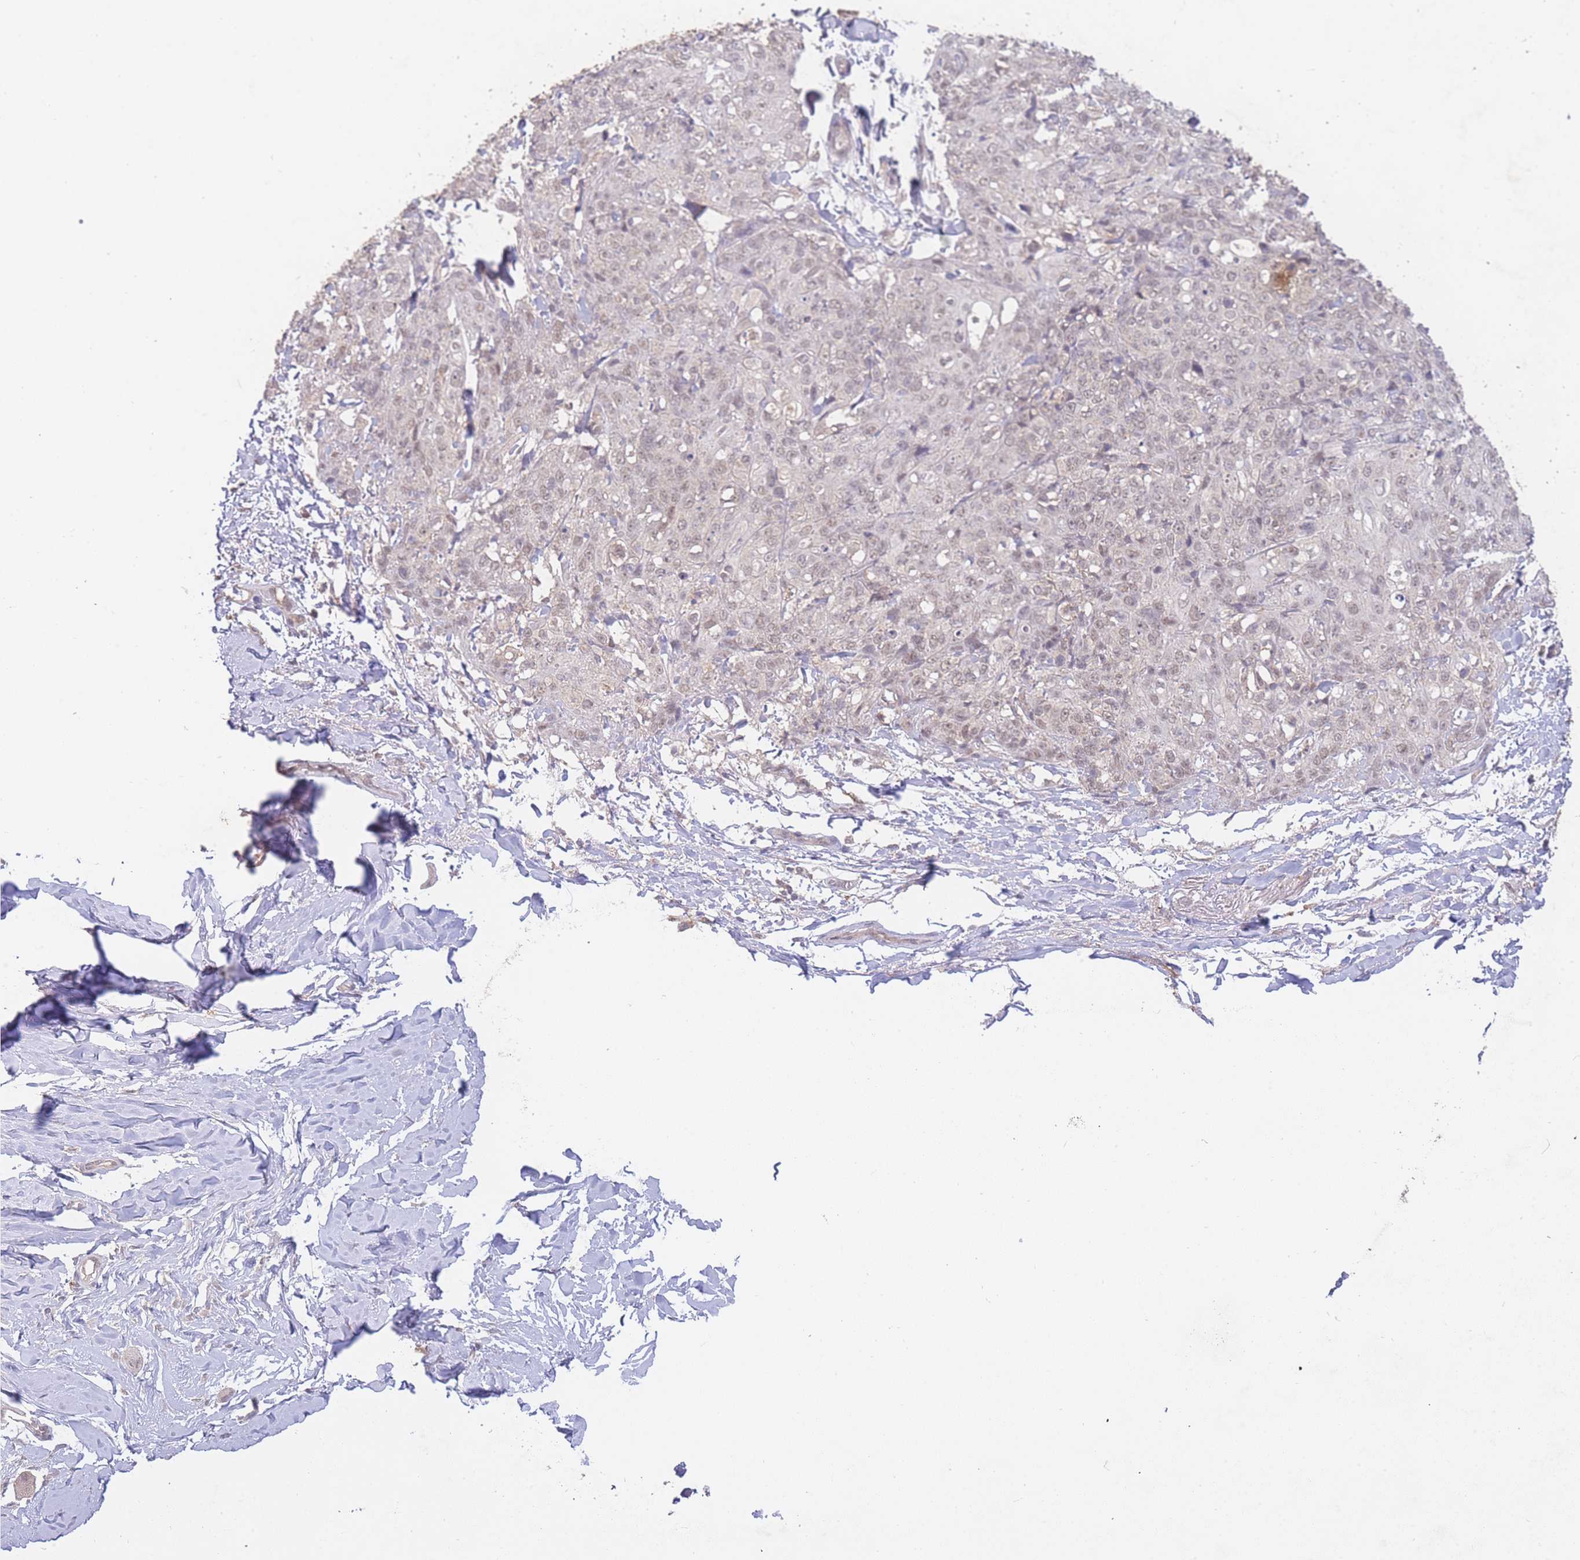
{"staining": {"intensity": "weak", "quantity": "<25%", "location": "nuclear"}, "tissue": "skin cancer", "cell_type": "Tumor cells", "image_type": "cancer", "snomed": [{"axis": "morphology", "description": "Squamous cell carcinoma, NOS"}, {"axis": "topography", "description": "Skin"}, {"axis": "topography", "description": "Vulva"}], "caption": "Immunohistochemical staining of skin cancer (squamous cell carcinoma) shows no significant staining in tumor cells. The staining was performed using DAB (3,3'-diaminobenzidine) to visualize the protein expression in brown, while the nuclei were stained in blue with hematoxylin (Magnification: 20x).", "gene": "RNF144B", "patient": {"sex": "female", "age": 85}}